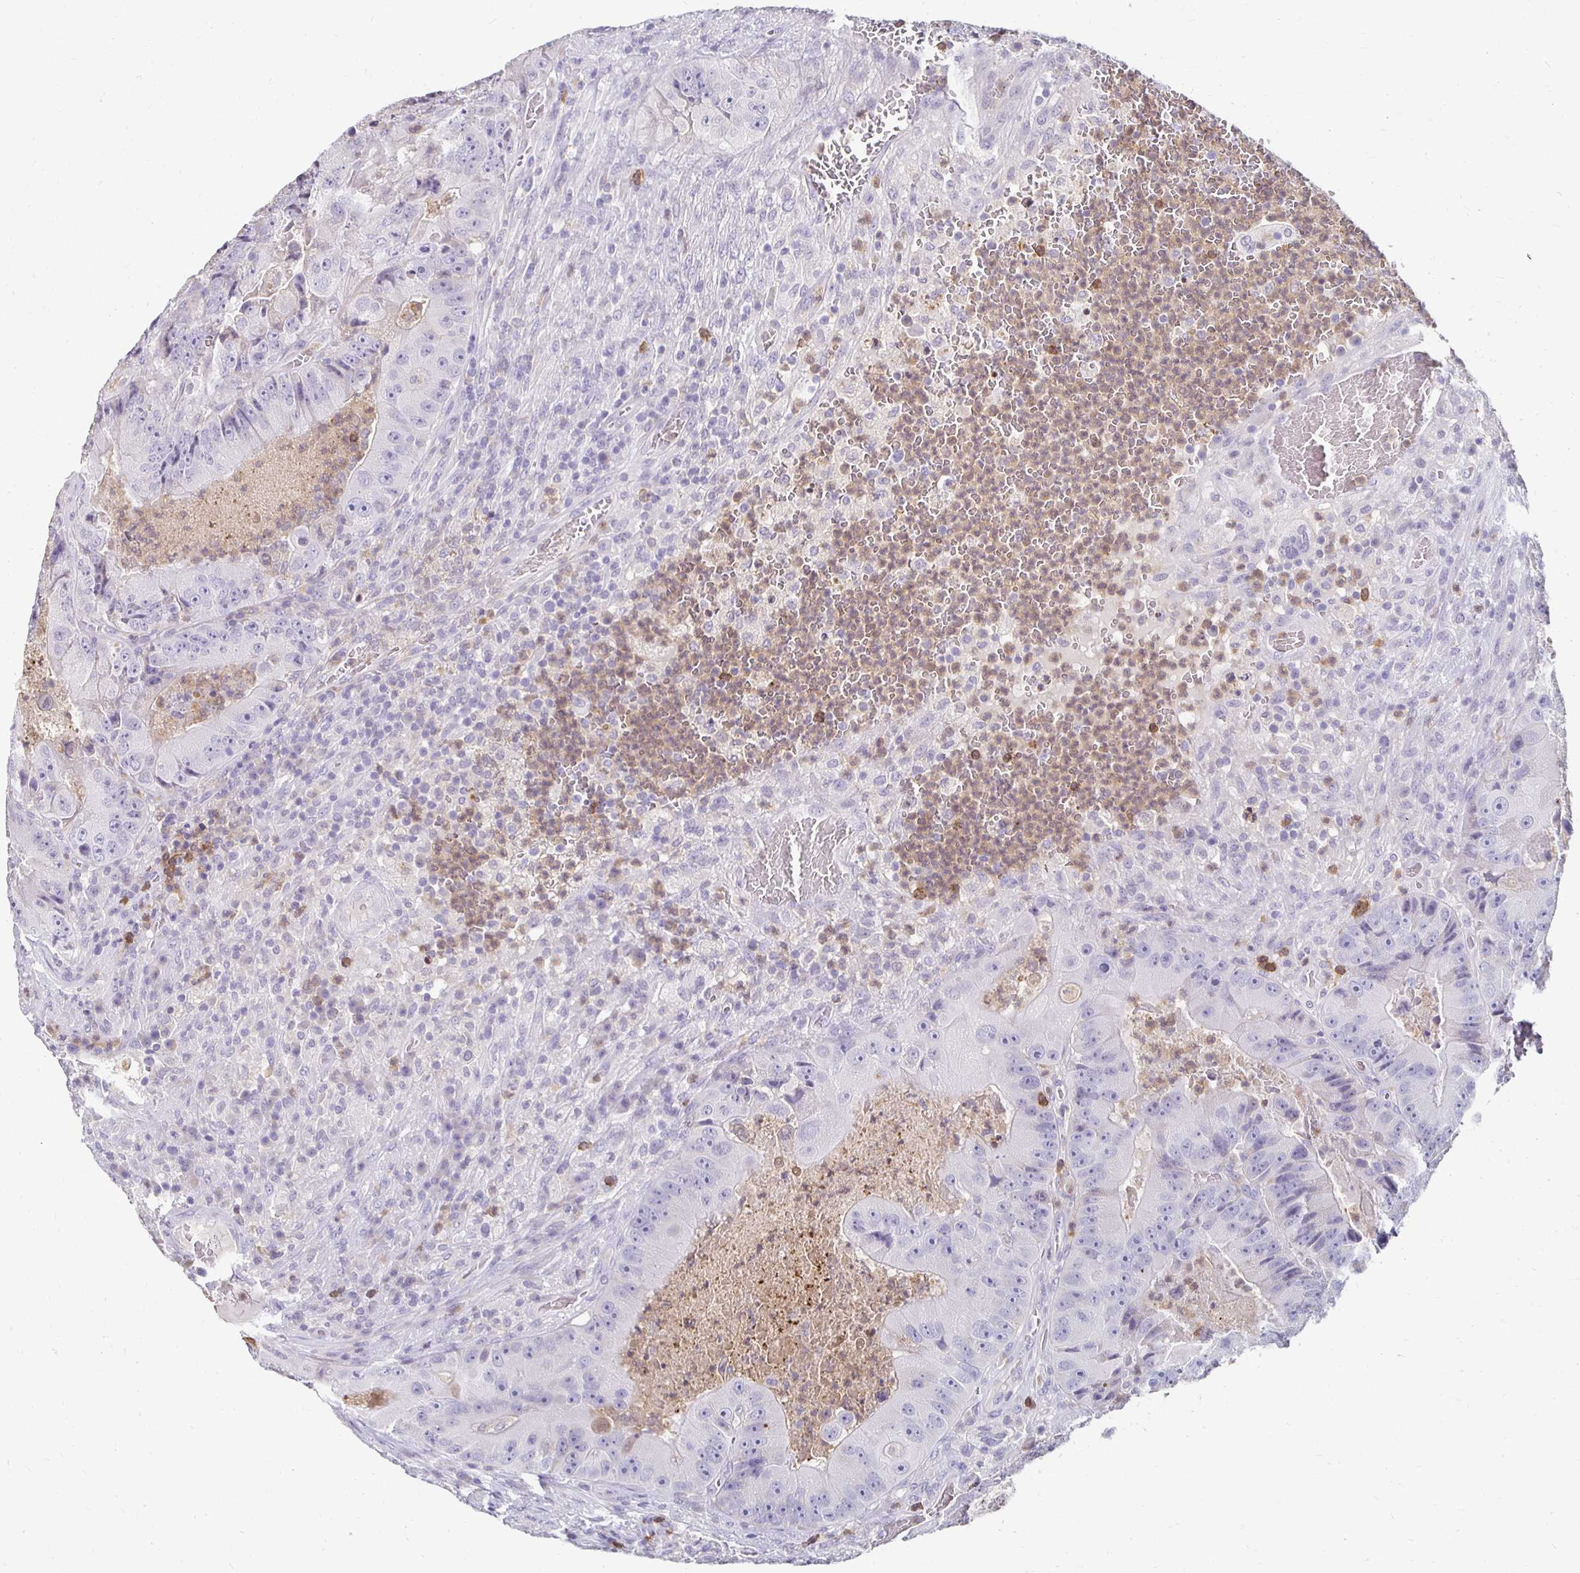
{"staining": {"intensity": "negative", "quantity": "none", "location": "none"}, "tissue": "colorectal cancer", "cell_type": "Tumor cells", "image_type": "cancer", "snomed": [{"axis": "morphology", "description": "Adenocarcinoma, NOS"}, {"axis": "topography", "description": "Colon"}], "caption": "Immunohistochemistry micrograph of neoplastic tissue: human colorectal cancer (adenocarcinoma) stained with DAB demonstrates no significant protein positivity in tumor cells.", "gene": "GK2", "patient": {"sex": "female", "age": 86}}